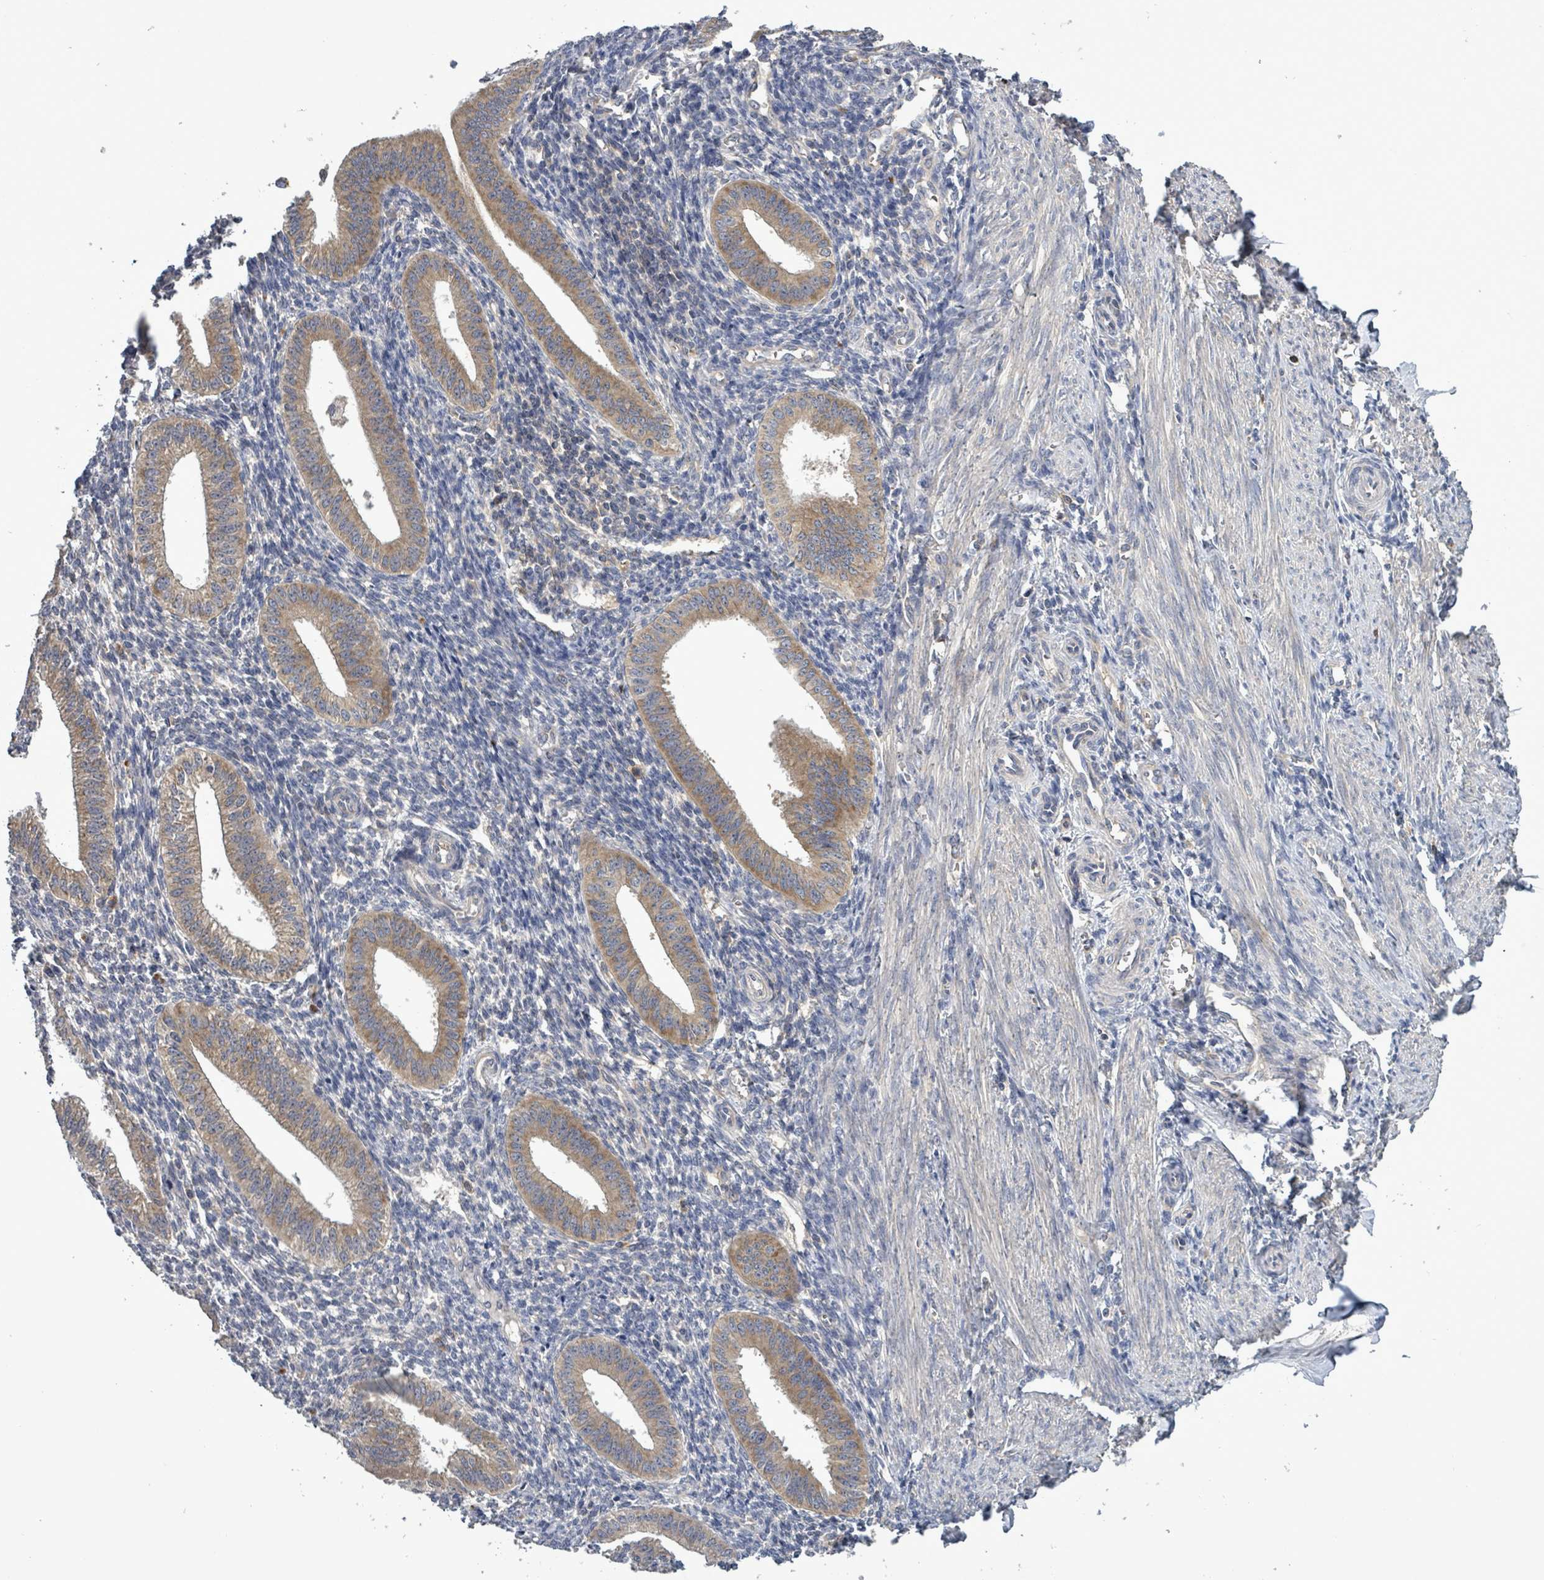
{"staining": {"intensity": "negative", "quantity": "none", "location": "none"}, "tissue": "endometrium", "cell_type": "Cells in endometrial stroma", "image_type": "normal", "snomed": [{"axis": "morphology", "description": "Normal tissue, NOS"}, {"axis": "topography", "description": "Endometrium"}], "caption": "High power microscopy photomicrograph of an immunohistochemistry micrograph of normal endometrium, revealing no significant positivity in cells in endometrial stroma.", "gene": "SERPINE3", "patient": {"sex": "female", "age": 34}}